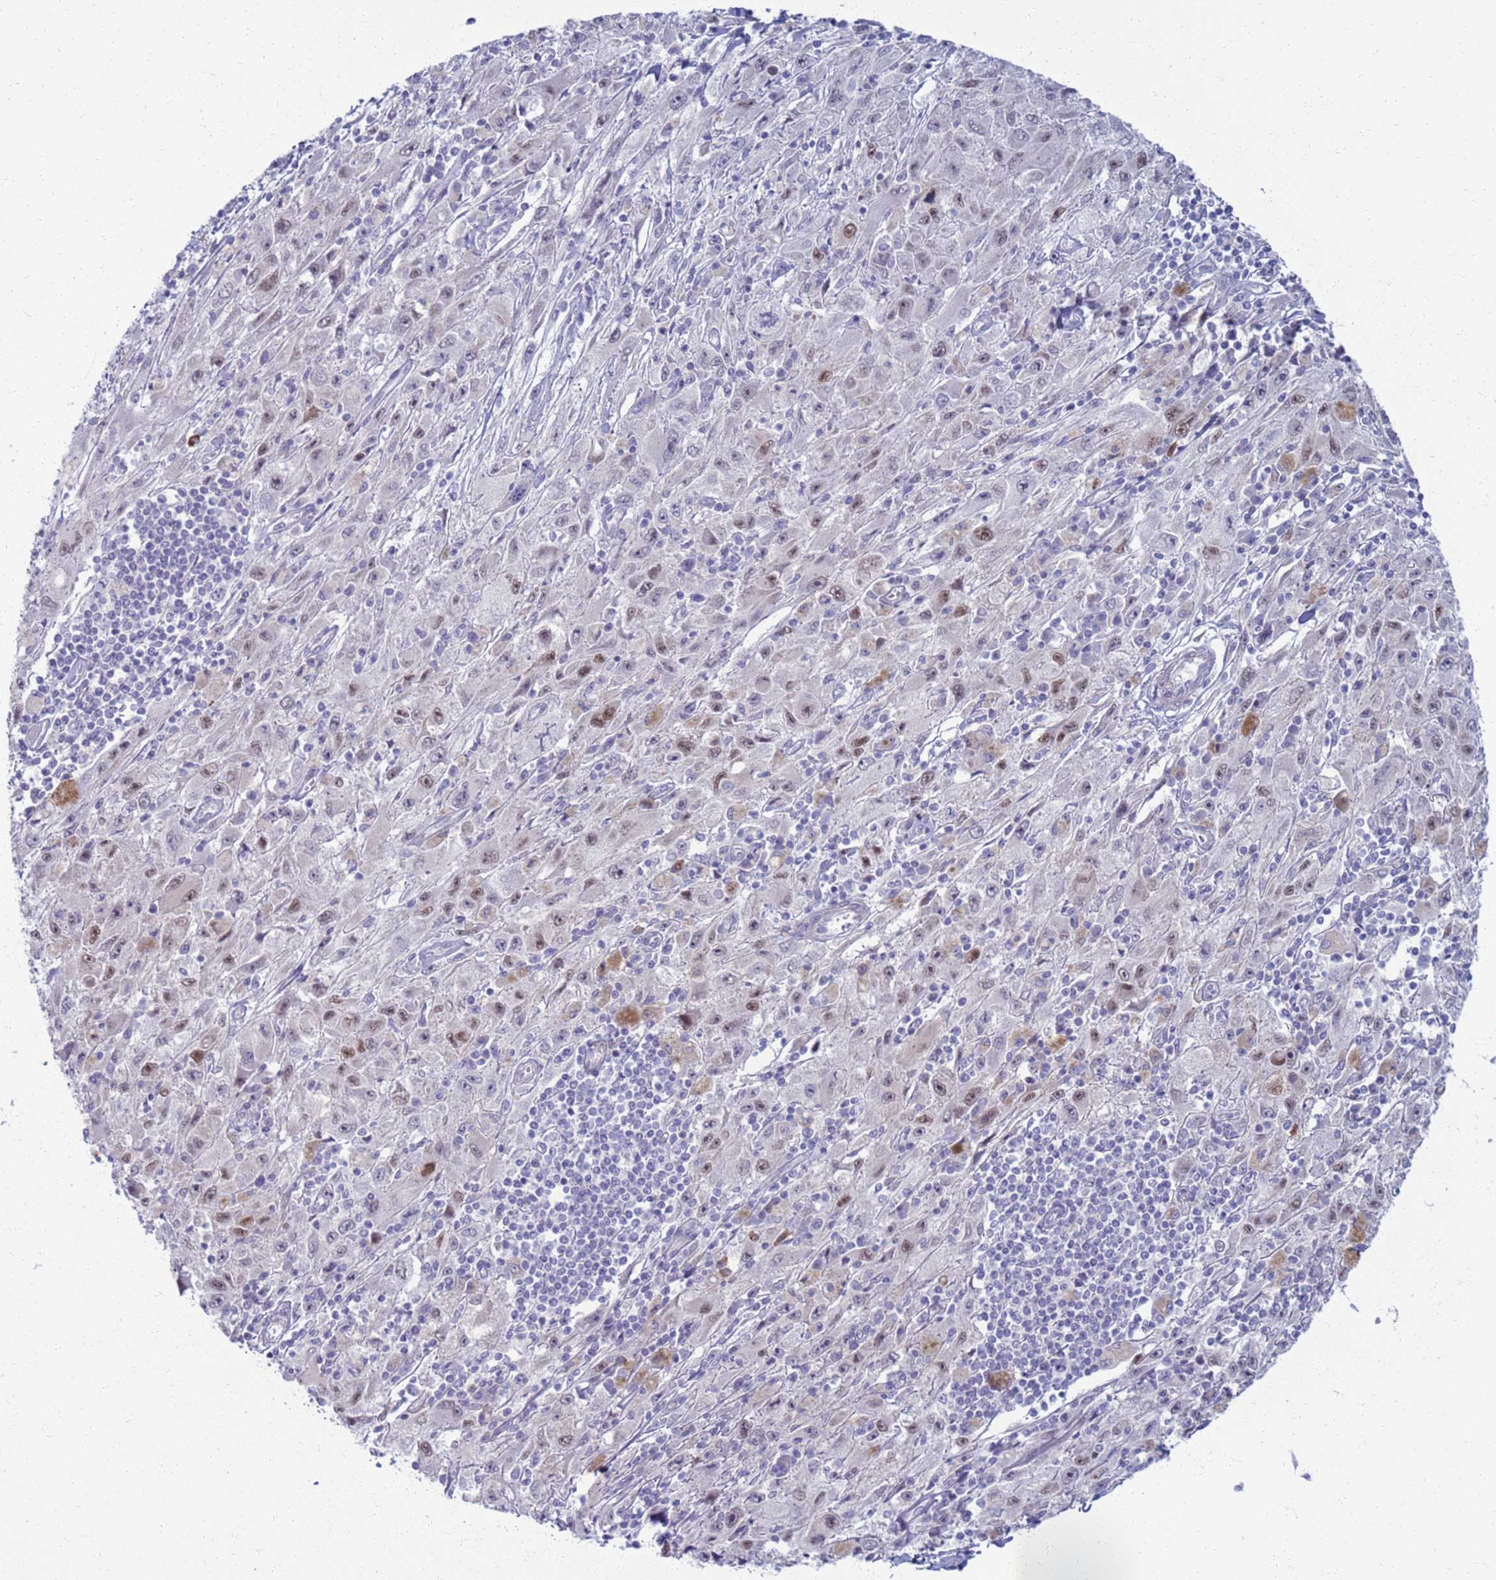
{"staining": {"intensity": "moderate", "quantity": "<25%", "location": "nuclear"}, "tissue": "melanoma", "cell_type": "Tumor cells", "image_type": "cancer", "snomed": [{"axis": "morphology", "description": "Malignant melanoma, Metastatic site"}, {"axis": "topography", "description": "Skin"}], "caption": "IHC micrograph of human malignant melanoma (metastatic site) stained for a protein (brown), which demonstrates low levels of moderate nuclear staining in about <25% of tumor cells.", "gene": "CLCA2", "patient": {"sex": "male", "age": 53}}